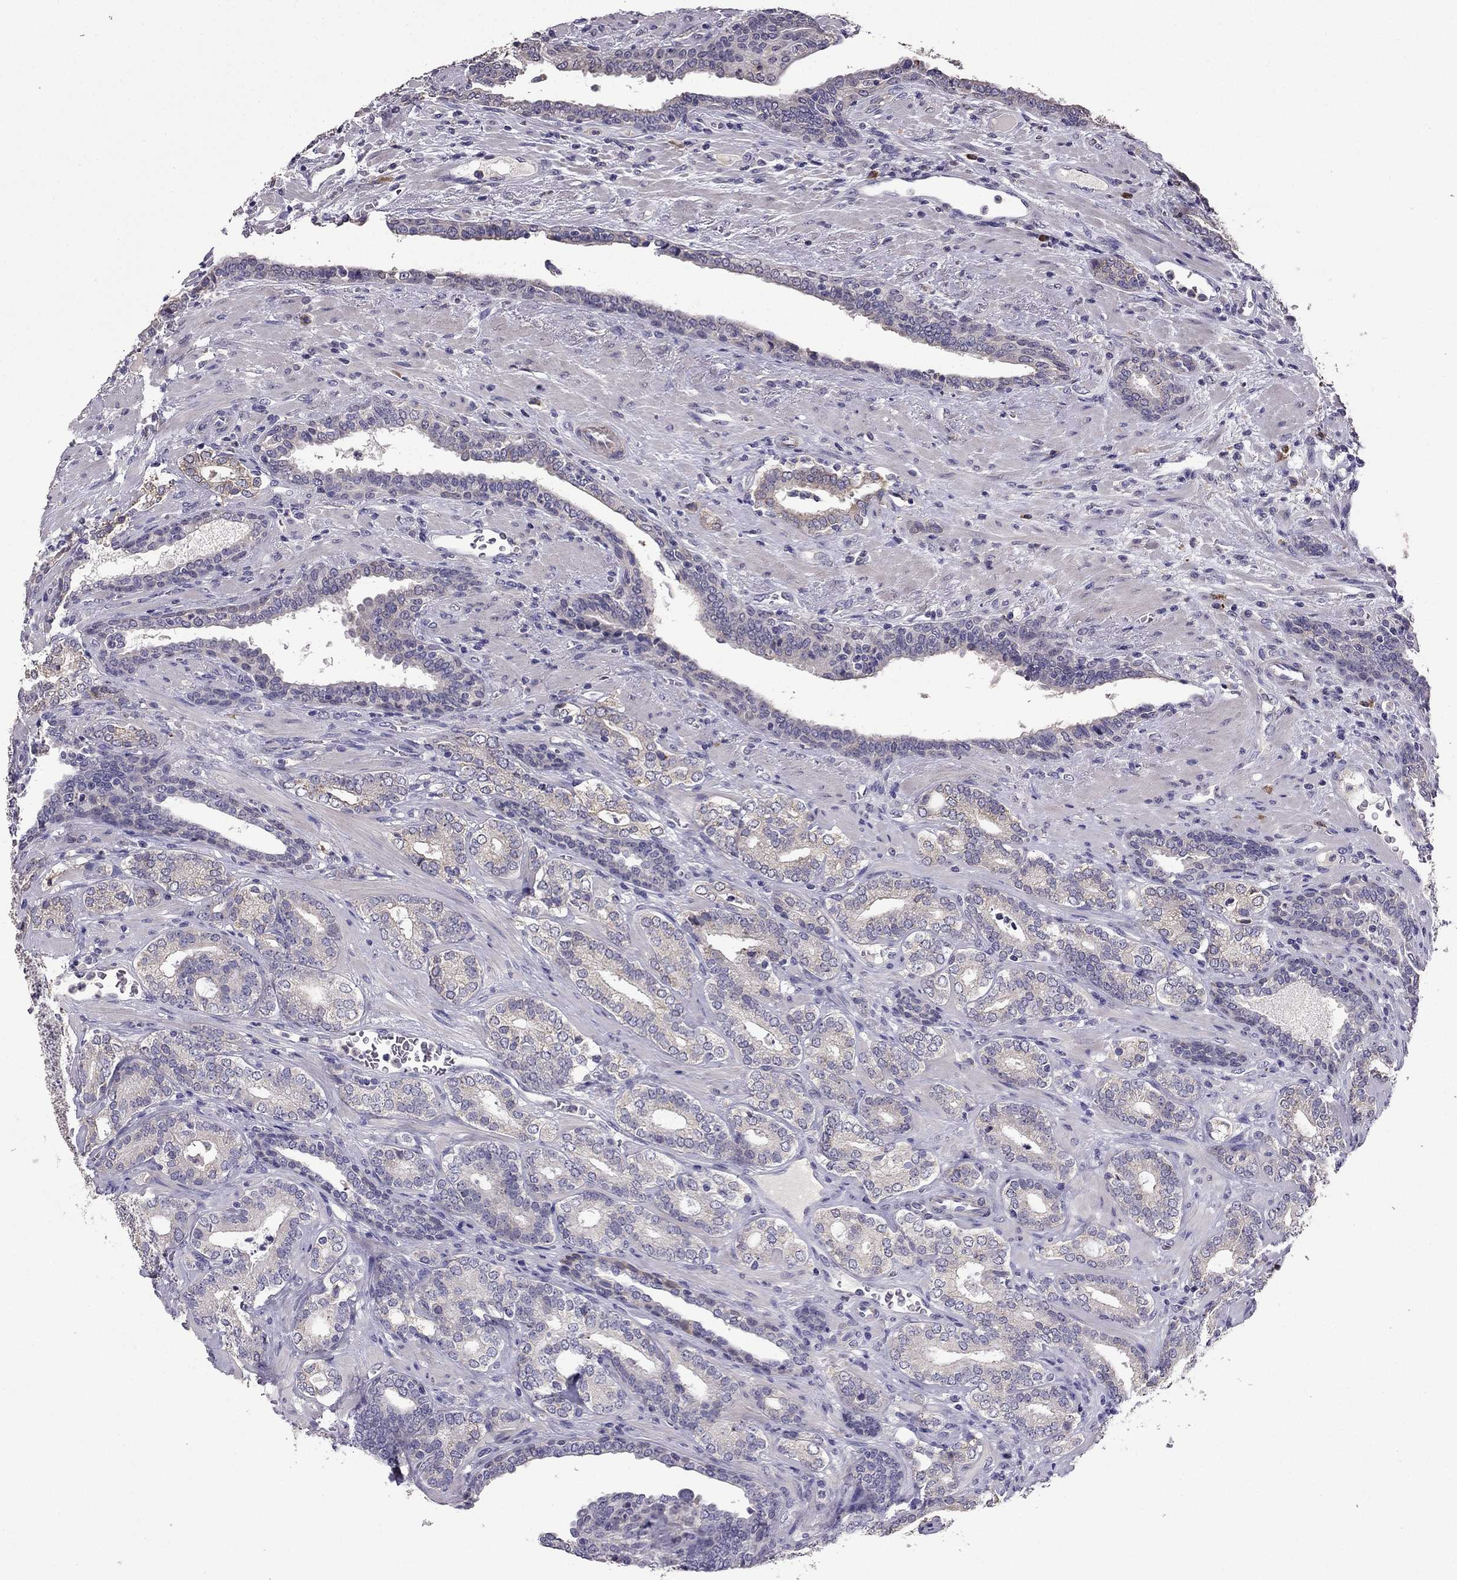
{"staining": {"intensity": "negative", "quantity": "none", "location": "none"}, "tissue": "prostate cancer", "cell_type": "Tumor cells", "image_type": "cancer", "snomed": [{"axis": "morphology", "description": "Adenocarcinoma, Low grade"}, {"axis": "topography", "description": "Prostate"}], "caption": "IHC photomicrograph of human prostate cancer (adenocarcinoma (low-grade)) stained for a protein (brown), which exhibits no staining in tumor cells.", "gene": "CDH9", "patient": {"sex": "male", "age": 61}}